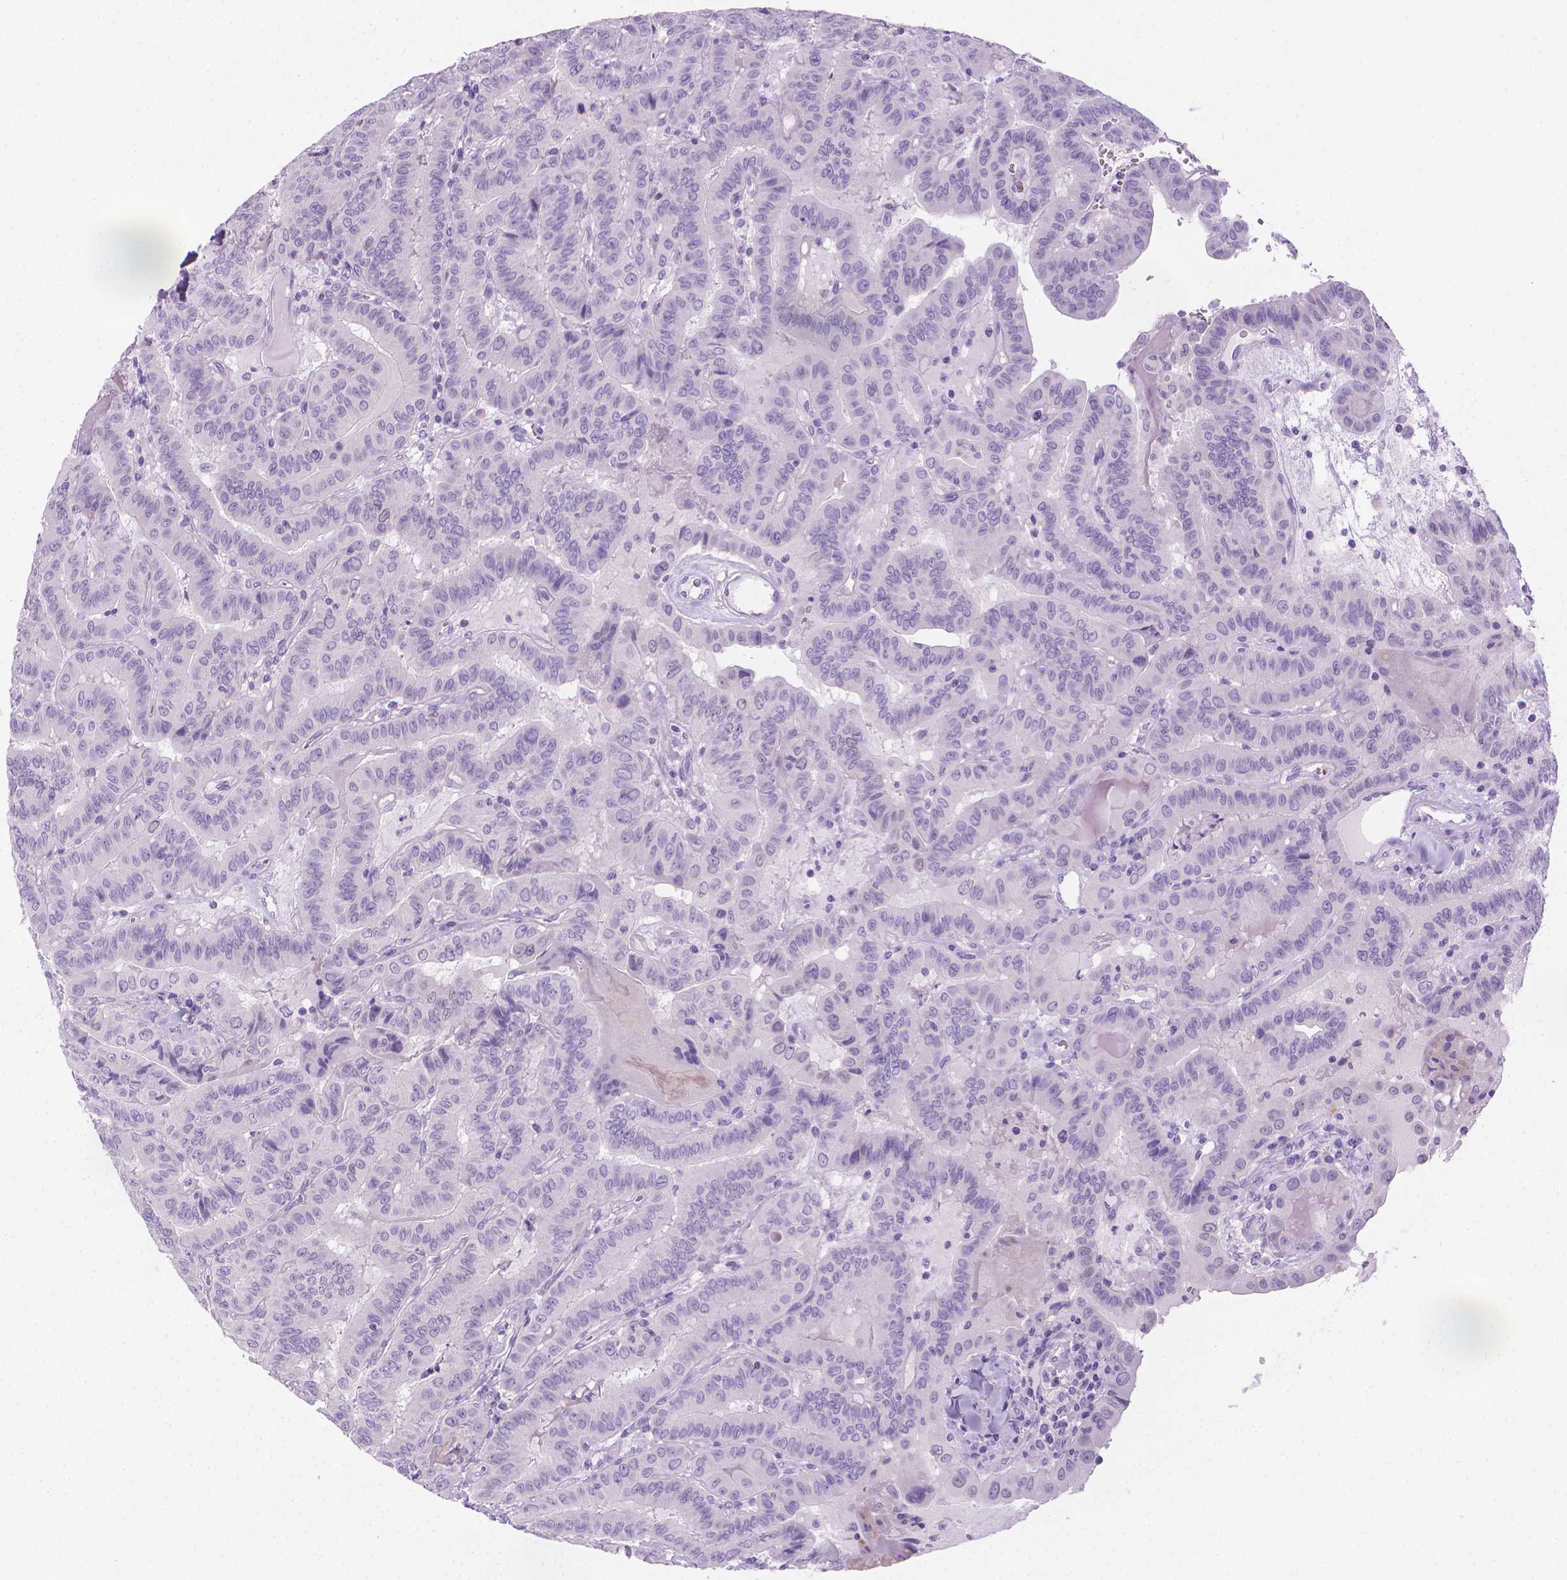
{"staining": {"intensity": "negative", "quantity": "none", "location": "none"}, "tissue": "thyroid cancer", "cell_type": "Tumor cells", "image_type": "cancer", "snomed": [{"axis": "morphology", "description": "Papillary adenocarcinoma, NOS"}, {"axis": "topography", "description": "Thyroid gland"}], "caption": "A high-resolution image shows IHC staining of thyroid cancer (papillary adenocarcinoma), which demonstrates no significant staining in tumor cells. (IHC, brightfield microscopy, high magnification).", "gene": "SPAG6", "patient": {"sex": "female", "age": 37}}